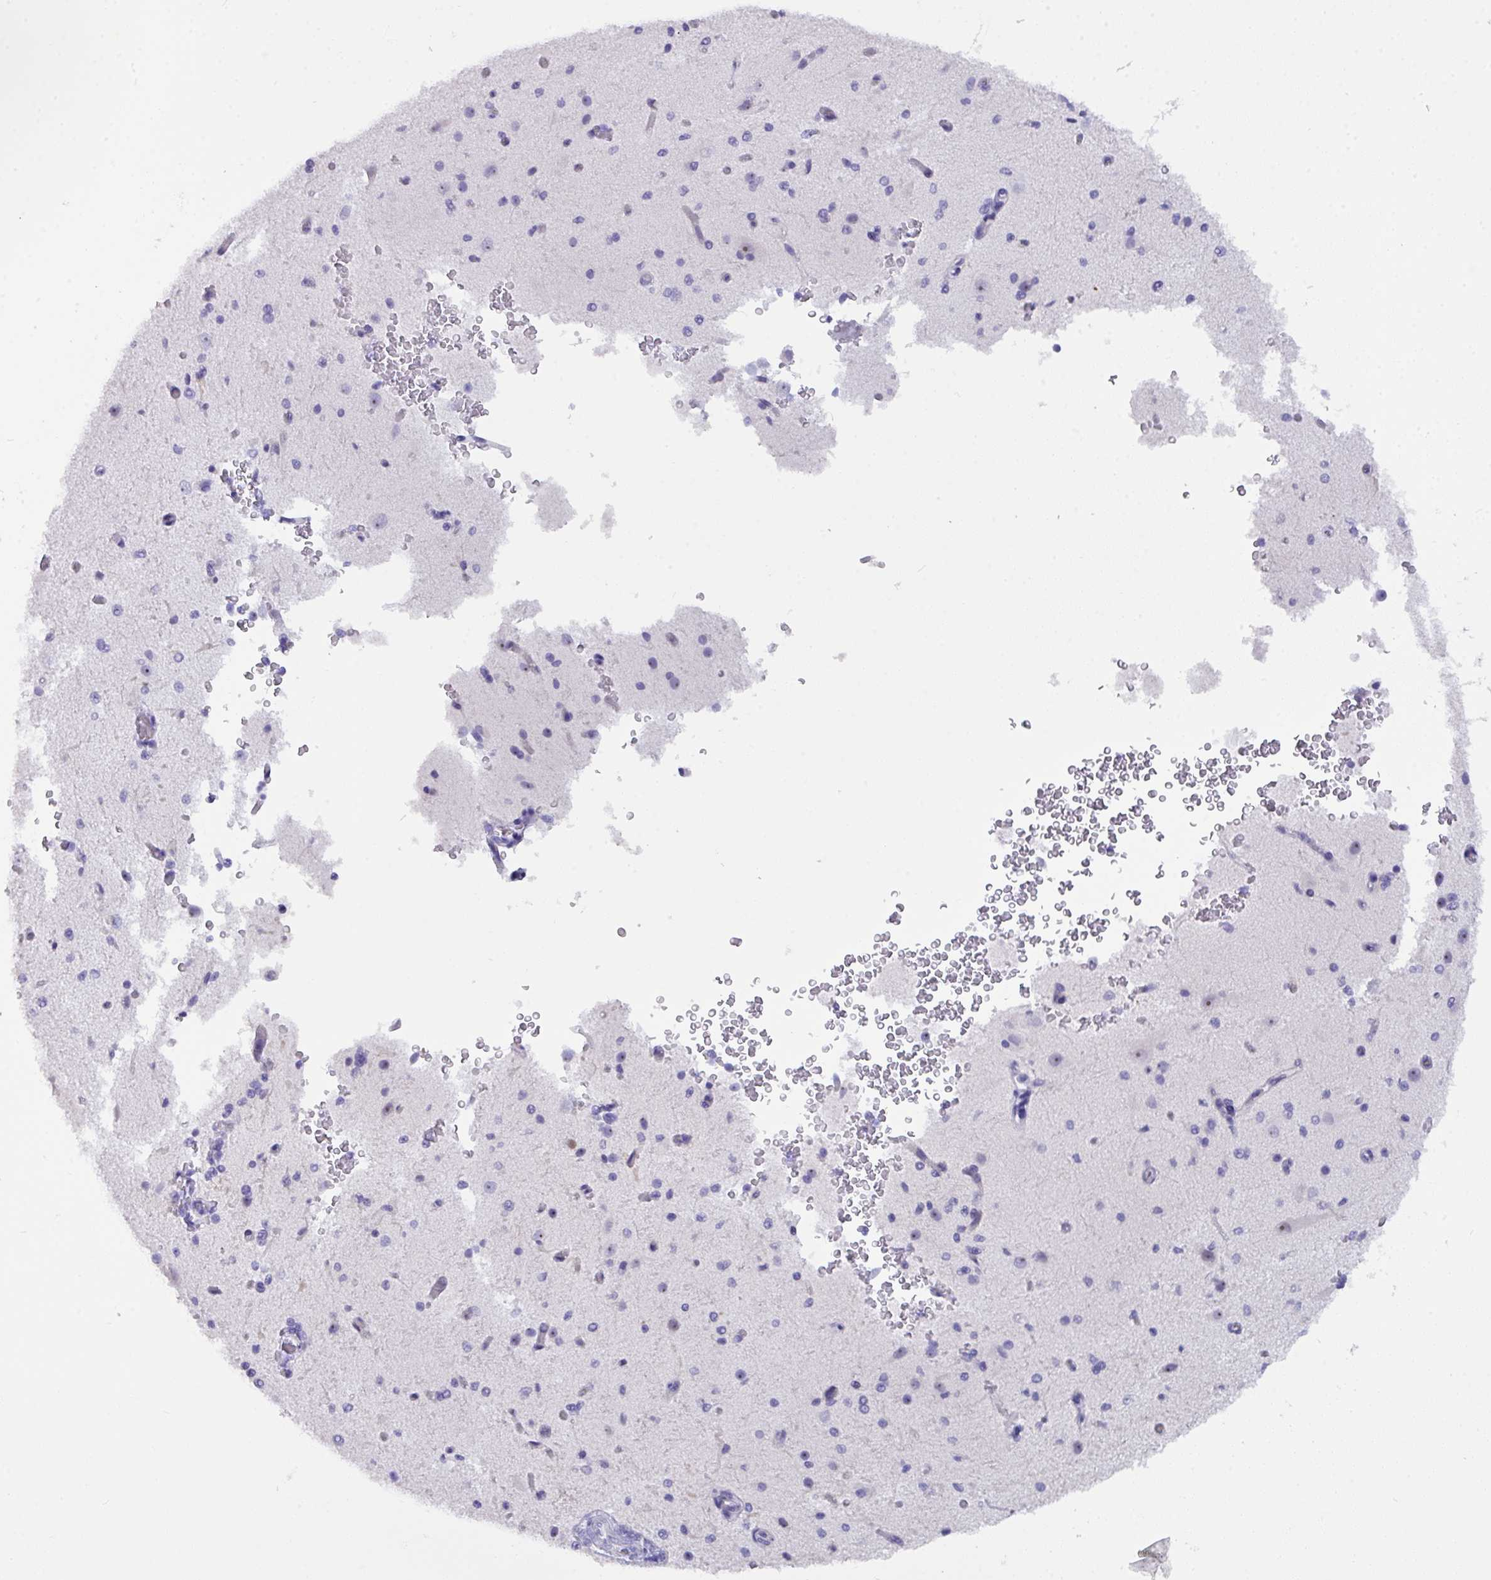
{"staining": {"intensity": "negative", "quantity": "none", "location": "none"}, "tissue": "cerebral cortex", "cell_type": "Endothelial cells", "image_type": "normal", "snomed": [{"axis": "morphology", "description": "Normal tissue, NOS"}, {"axis": "morphology", "description": "Inflammation, NOS"}, {"axis": "topography", "description": "Cerebral cortex"}], "caption": "Immunohistochemistry image of benign cerebral cortex: cerebral cortex stained with DAB (3,3'-diaminobenzidine) exhibits no significant protein expression in endothelial cells. (Brightfield microscopy of DAB immunohistochemistry at high magnification).", "gene": "MRM2", "patient": {"sex": "male", "age": 6}}